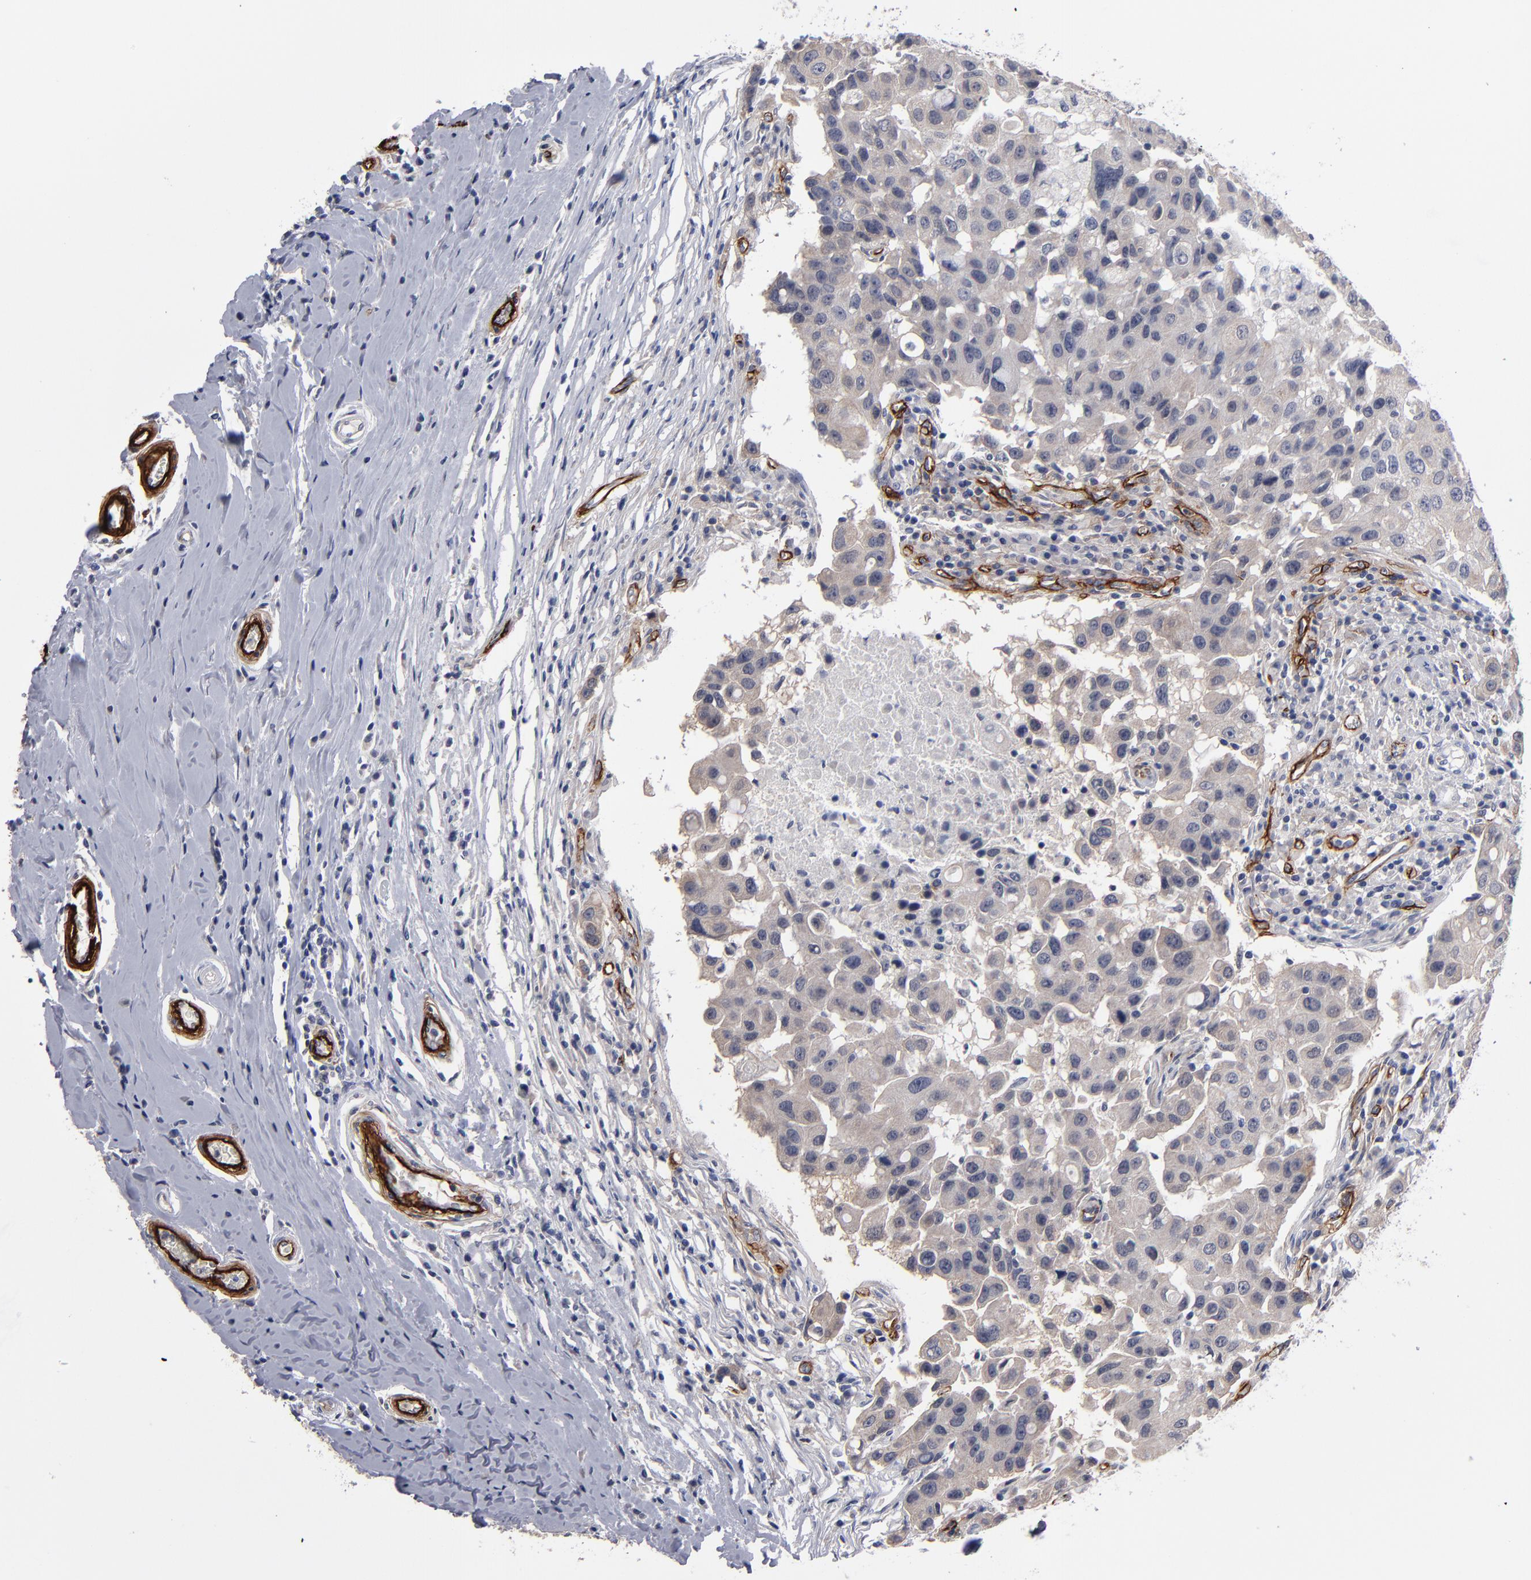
{"staining": {"intensity": "weak", "quantity": ">75%", "location": "cytoplasmic/membranous"}, "tissue": "breast cancer", "cell_type": "Tumor cells", "image_type": "cancer", "snomed": [{"axis": "morphology", "description": "Duct carcinoma"}, {"axis": "topography", "description": "Breast"}], "caption": "Immunohistochemical staining of breast cancer displays low levels of weak cytoplasmic/membranous protein positivity in about >75% of tumor cells.", "gene": "ZNF175", "patient": {"sex": "female", "age": 27}}